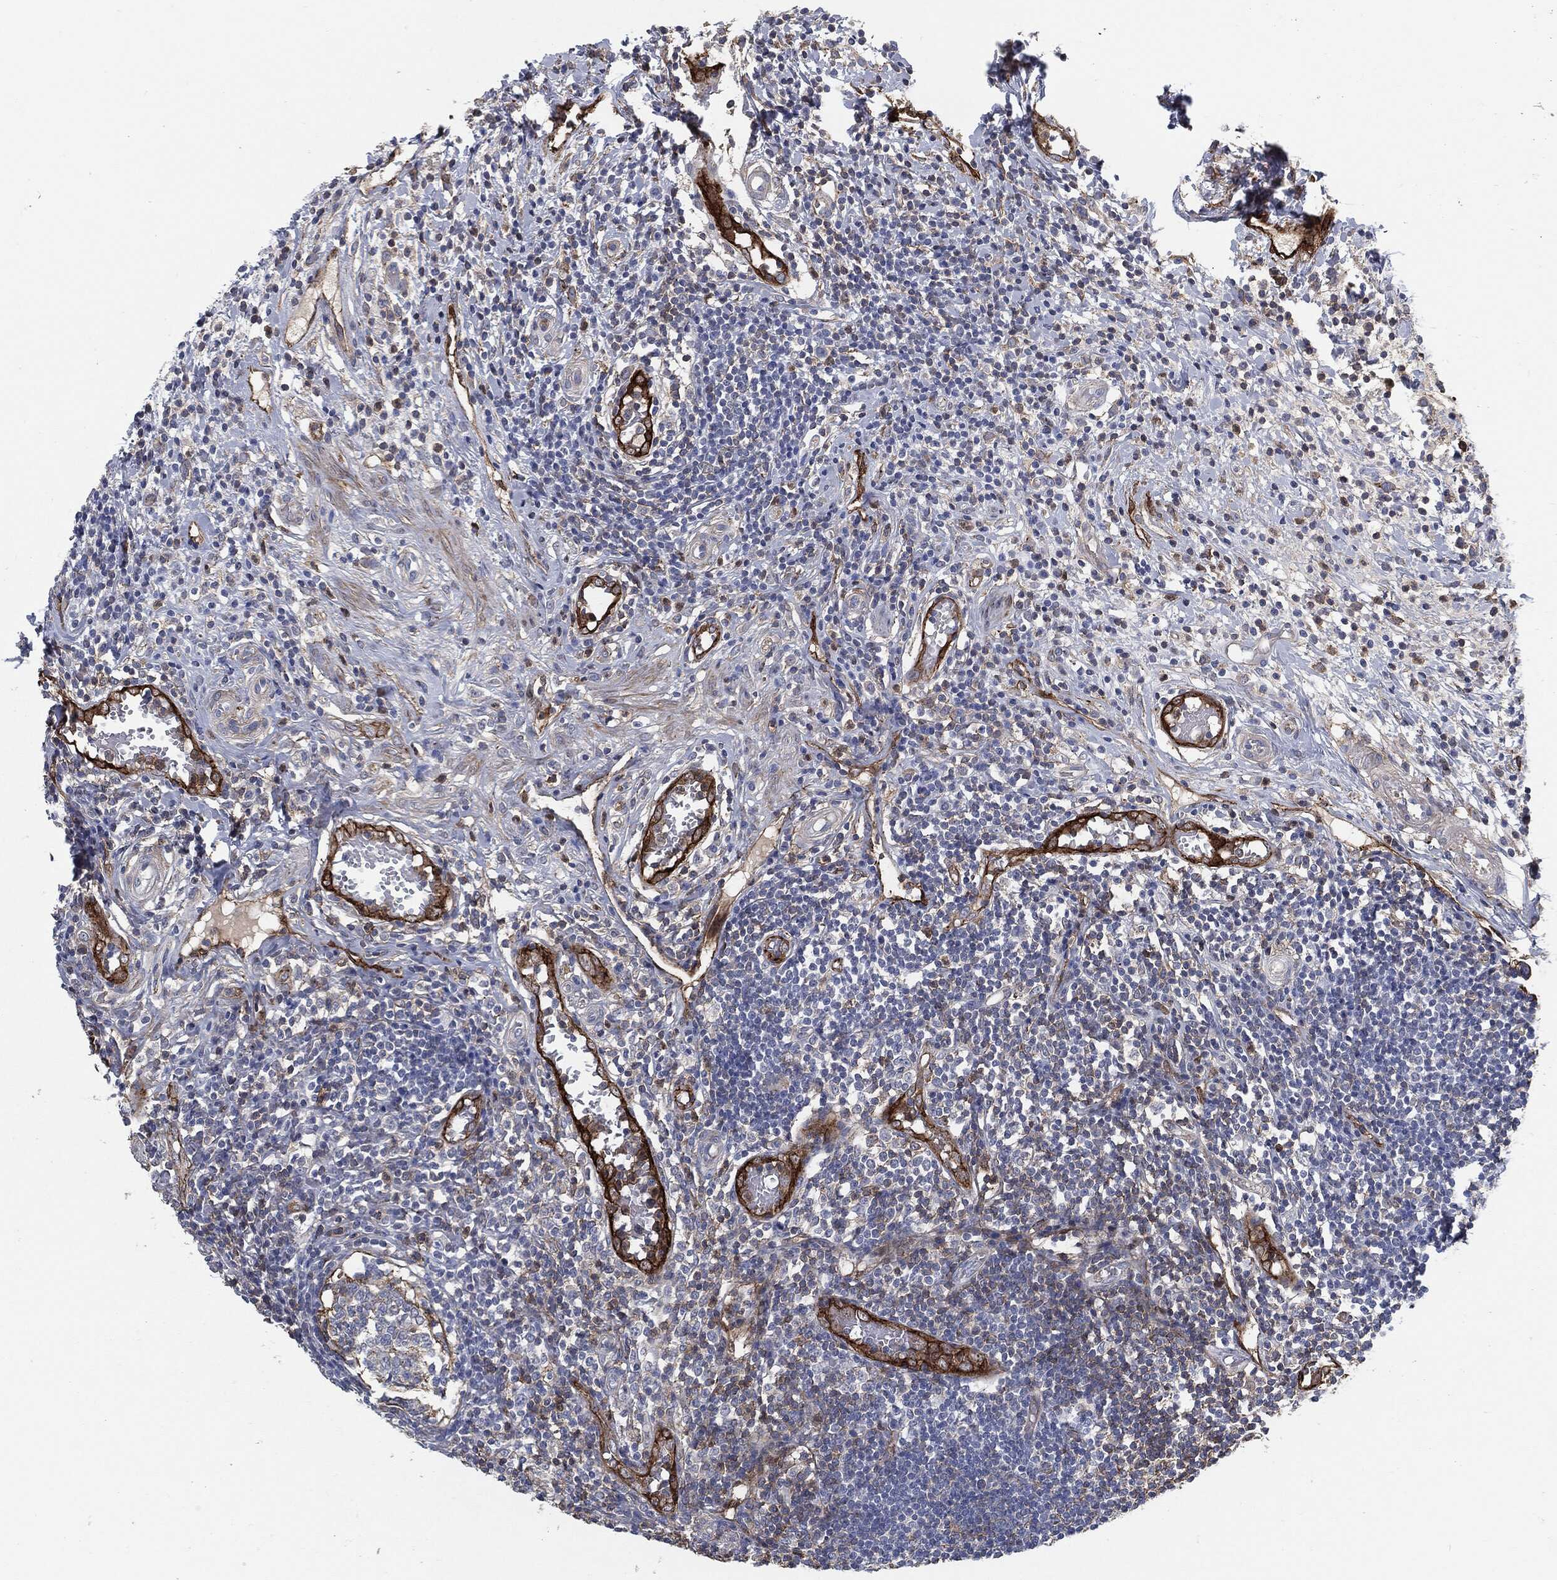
{"staining": {"intensity": "strong", "quantity": "25%-75%", "location": "cytoplasmic/membranous"}, "tissue": "appendix", "cell_type": "Glandular cells", "image_type": "normal", "snomed": [{"axis": "morphology", "description": "Normal tissue, NOS"}, {"axis": "morphology", "description": "Inflammation, NOS"}, {"axis": "topography", "description": "Appendix"}], "caption": "The image displays staining of benign appendix, revealing strong cytoplasmic/membranous protein positivity (brown color) within glandular cells.", "gene": "SVIL", "patient": {"sex": "male", "age": 16}}